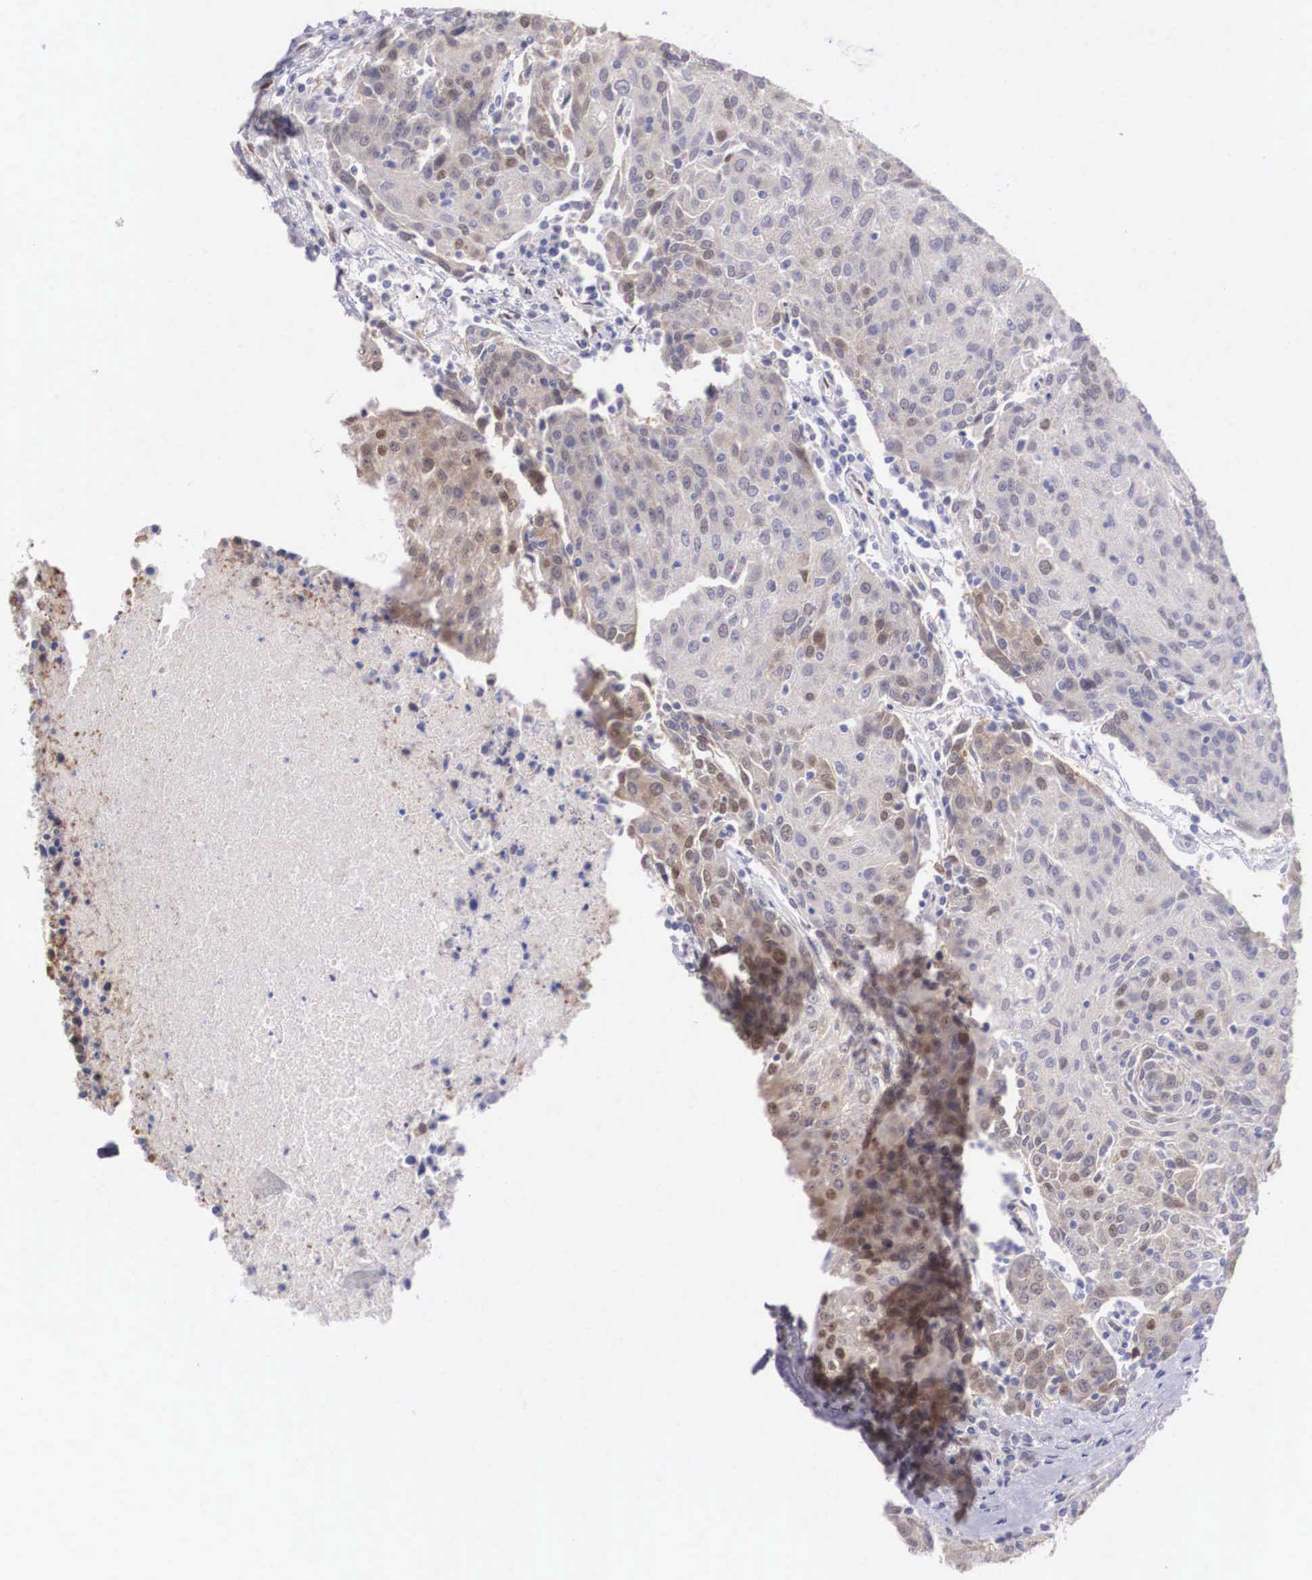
{"staining": {"intensity": "moderate", "quantity": "25%-75%", "location": "nuclear"}, "tissue": "urothelial cancer", "cell_type": "Tumor cells", "image_type": "cancer", "snomed": [{"axis": "morphology", "description": "Urothelial carcinoma, High grade"}, {"axis": "topography", "description": "Urinary bladder"}], "caption": "High-power microscopy captured an immunohistochemistry histopathology image of high-grade urothelial carcinoma, revealing moderate nuclear staining in about 25%-75% of tumor cells.", "gene": "HMGN5", "patient": {"sex": "female", "age": 85}}